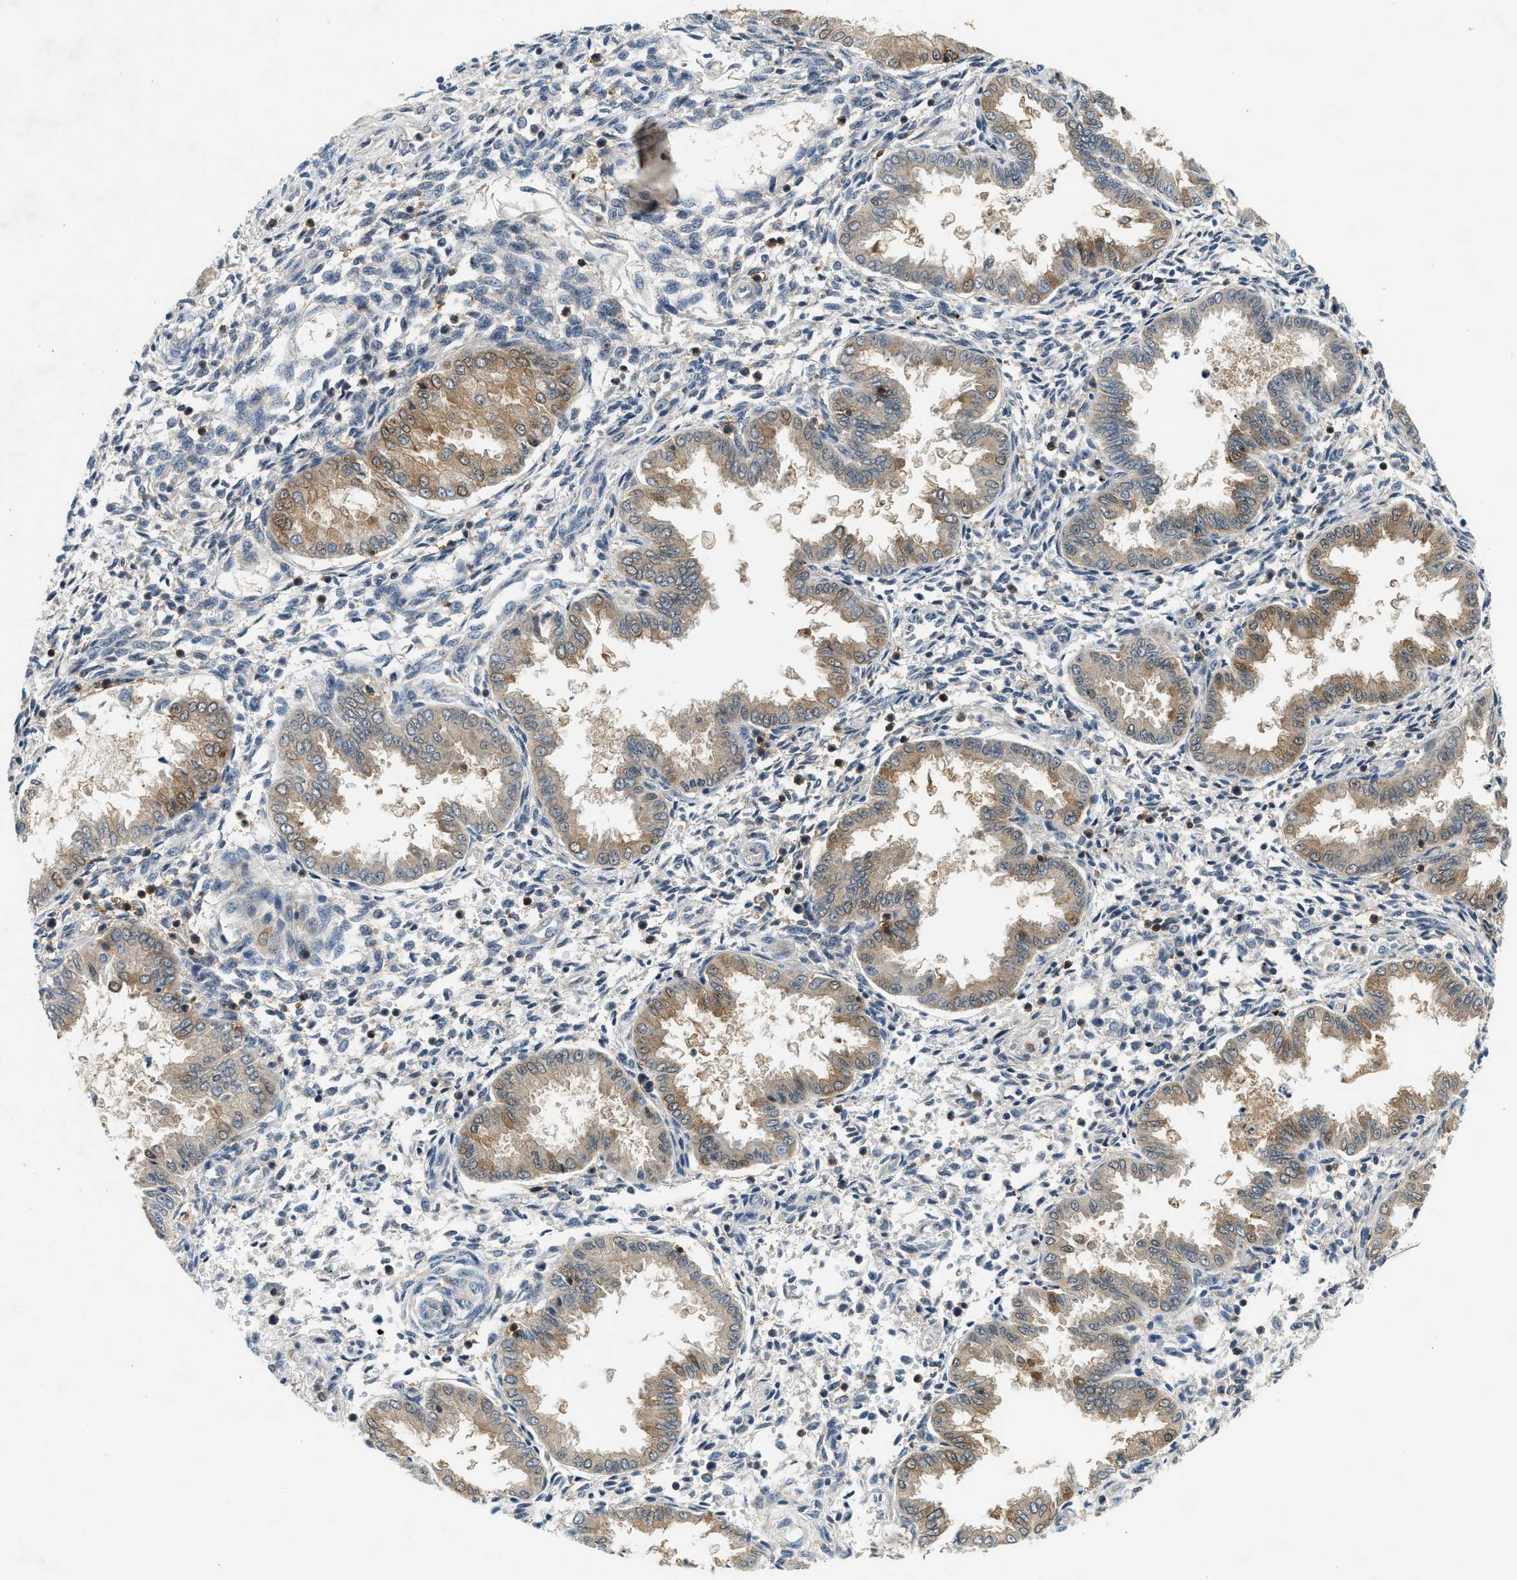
{"staining": {"intensity": "moderate", "quantity": "<25%", "location": "cytoplasmic/membranous"}, "tissue": "endometrium", "cell_type": "Cells in endometrial stroma", "image_type": "normal", "snomed": [{"axis": "morphology", "description": "Normal tissue, NOS"}, {"axis": "topography", "description": "Endometrium"}], "caption": "Immunohistochemistry (IHC) of unremarkable human endometrium displays low levels of moderate cytoplasmic/membranous positivity in approximately <25% of cells in endometrial stroma.", "gene": "GMPPB", "patient": {"sex": "female", "age": 33}}